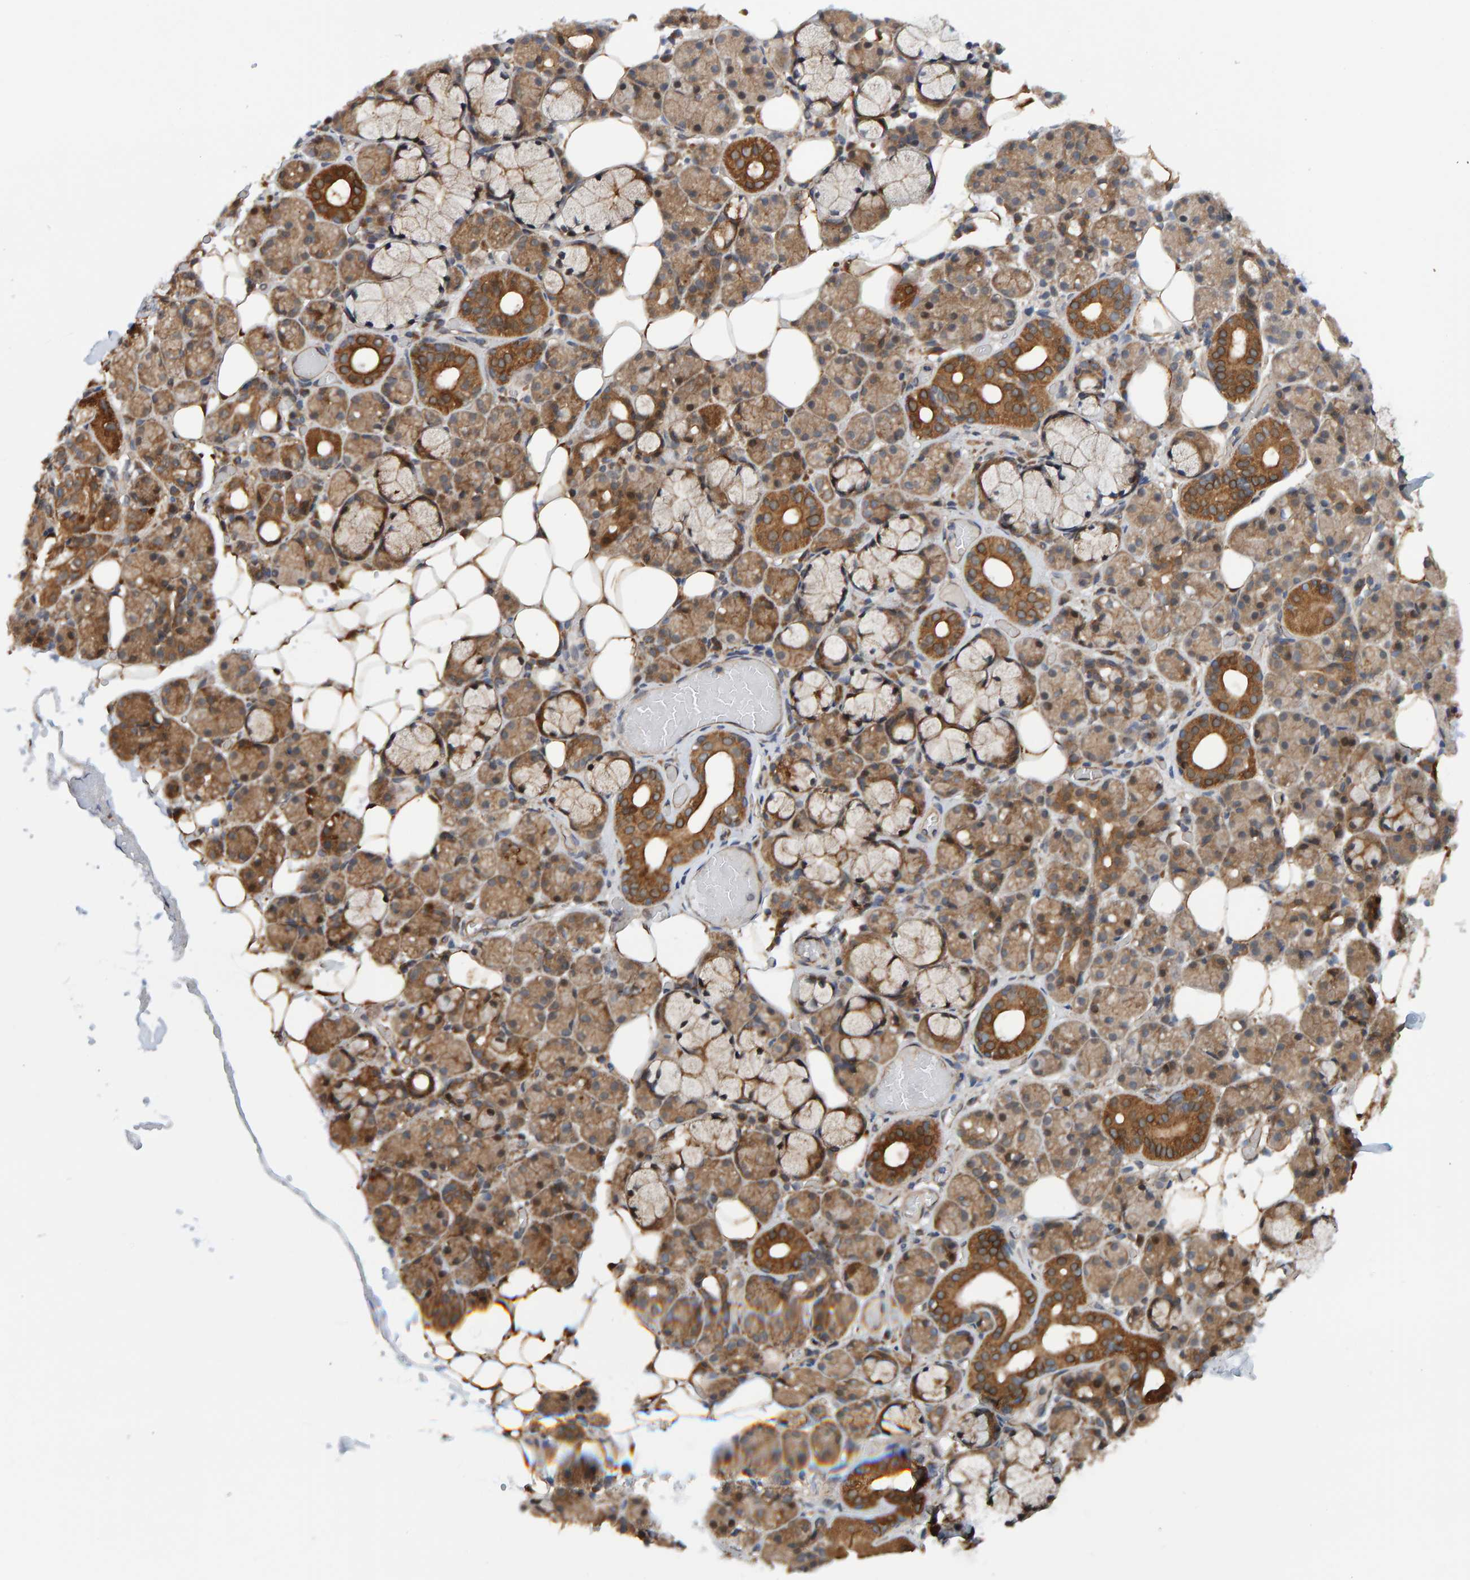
{"staining": {"intensity": "strong", "quantity": ">75%", "location": "cytoplasmic/membranous"}, "tissue": "salivary gland", "cell_type": "Glandular cells", "image_type": "normal", "snomed": [{"axis": "morphology", "description": "Normal tissue, NOS"}, {"axis": "topography", "description": "Salivary gland"}], "caption": "The photomicrograph demonstrates immunohistochemical staining of normal salivary gland. There is strong cytoplasmic/membranous staining is appreciated in about >75% of glandular cells. The staining was performed using DAB (3,3'-diaminobenzidine) to visualize the protein expression in brown, while the nuclei were stained in blue with hematoxylin (Magnification: 20x).", "gene": "SCRN2", "patient": {"sex": "male", "age": 63}}